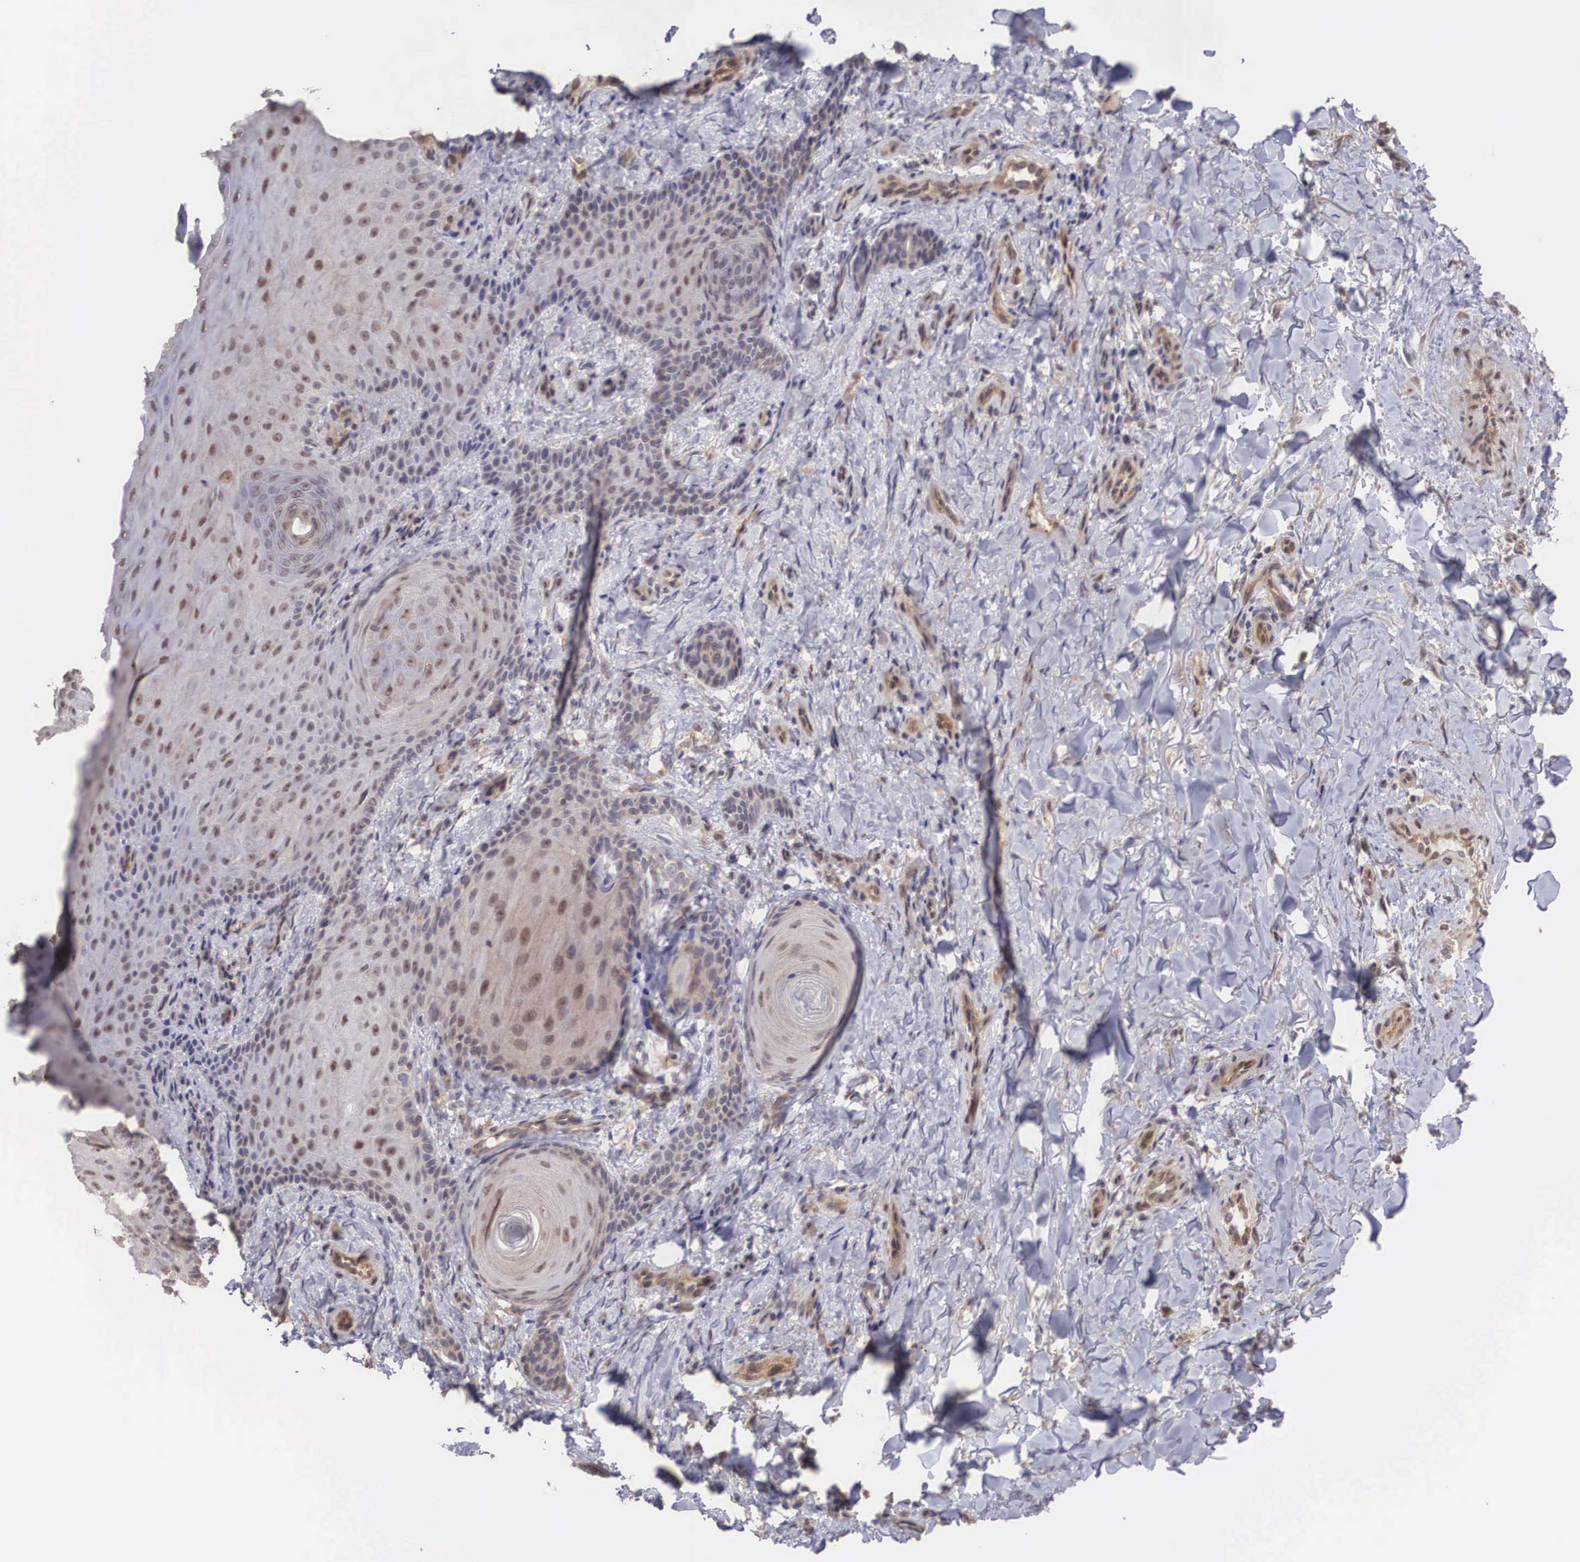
{"staining": {"intensity": "weak", "quantity": "25%-75%", "location": "cytoplasmic/membranous,nuclear"}, "tissue": "skin cancer", "cell_type": "Tumor cells", "image_type": "cancer", "snomed": [{"axis": "morphology", "description": "Normal tissue, NOS"}, {"axis": "morphology", "description": "Basal cell carcinoma"}, {"axis": "topography", "description": "Skin"}], "caption": "Skin basal cell carcinoma stained for a protein (brown) shows weak cytoplasmic/membranous and nuclear positive positivity in about 25%-75% of tumor cells.", "gene": "DNAJB7", "patient": {"sex": "male", "age": 81}}